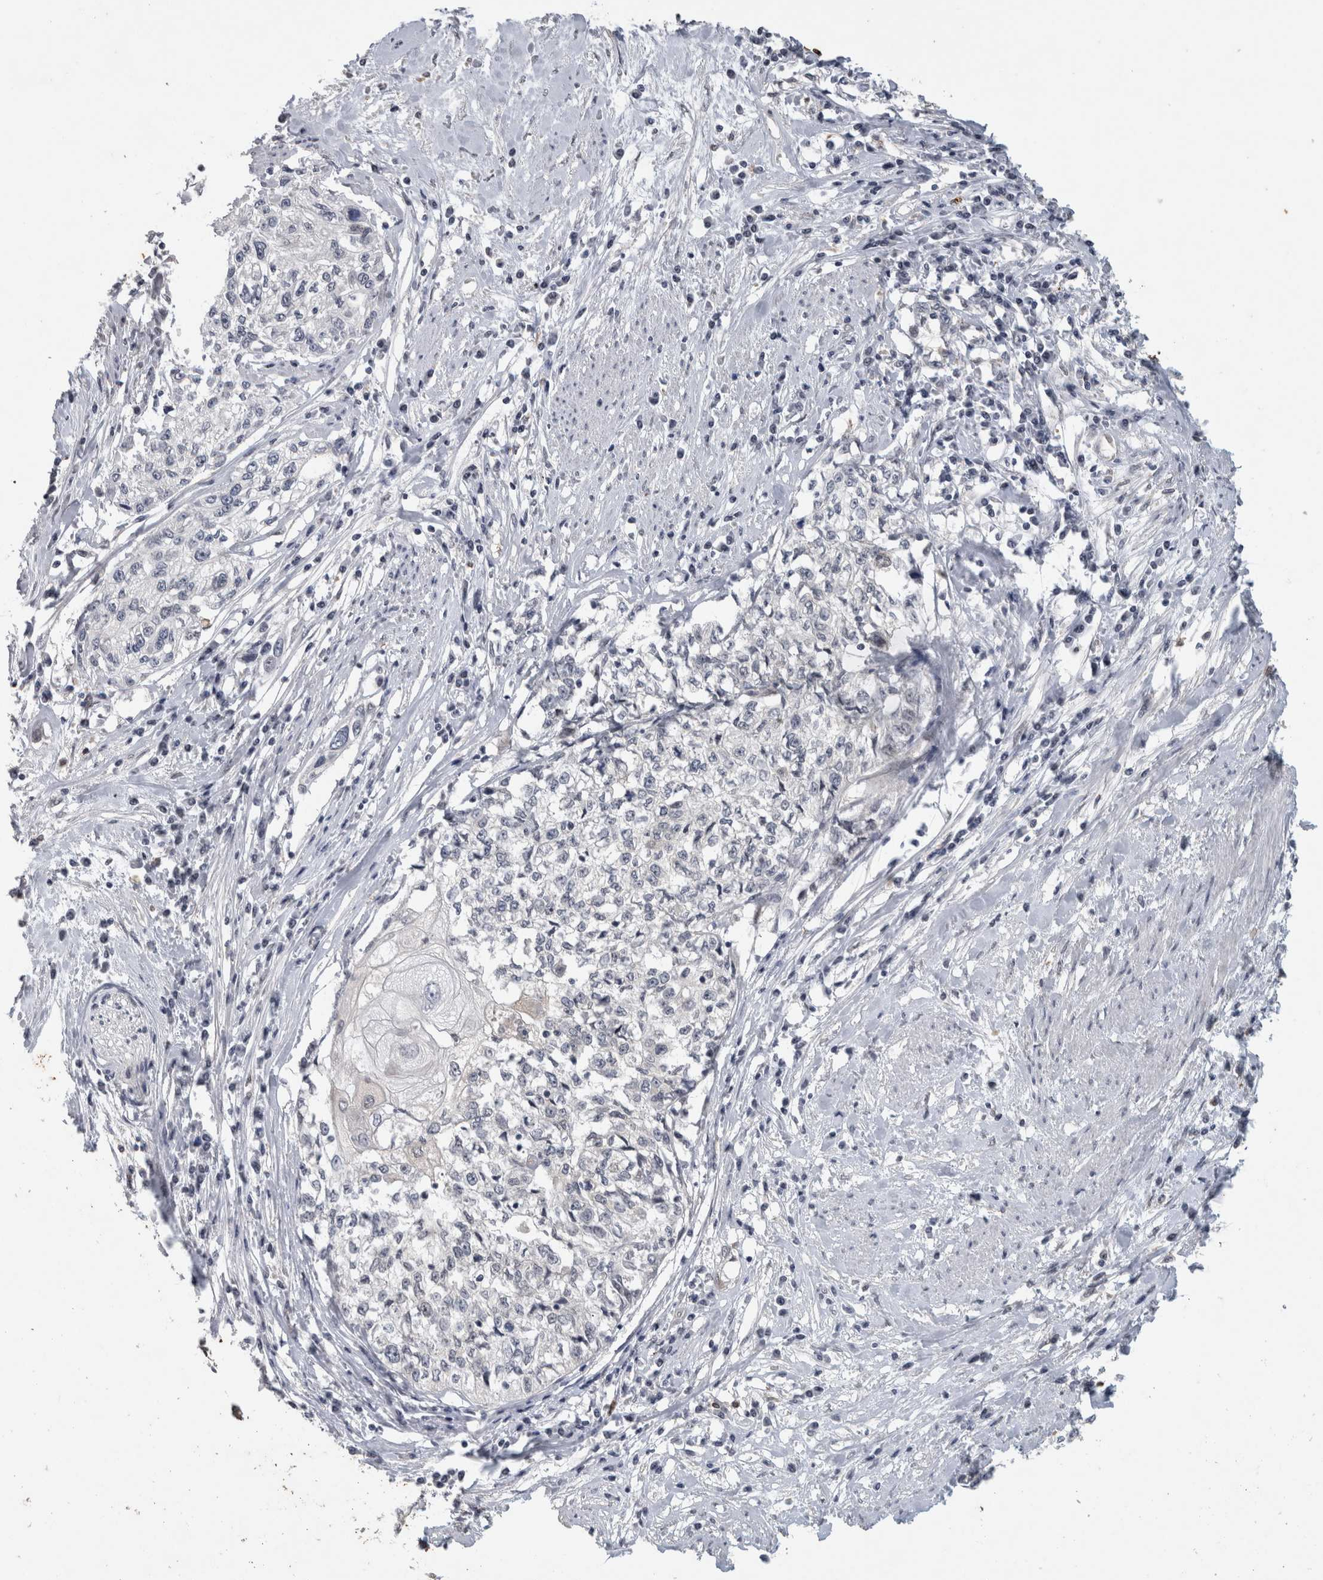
{"staining": {"intensity": "negative", "quantity": "none", "location": "none"}, "tissue": "cervical cancer", "cell_type": "Tumor cells", "image_type": "cancer", "snomed": [{"axis": "morphology", "description": "Squamous cell carcinoma, NOS"}, {"axis": "topography", "description": "Cervix"}], "caption": "Immunohistochemistry (IHC) of cervical cancer demonstrates no positivity in tumor cells. (DAB IHC, high magnification).", "gene": "PRXL2A", "patient": {"sex": "female", "age": 57}}